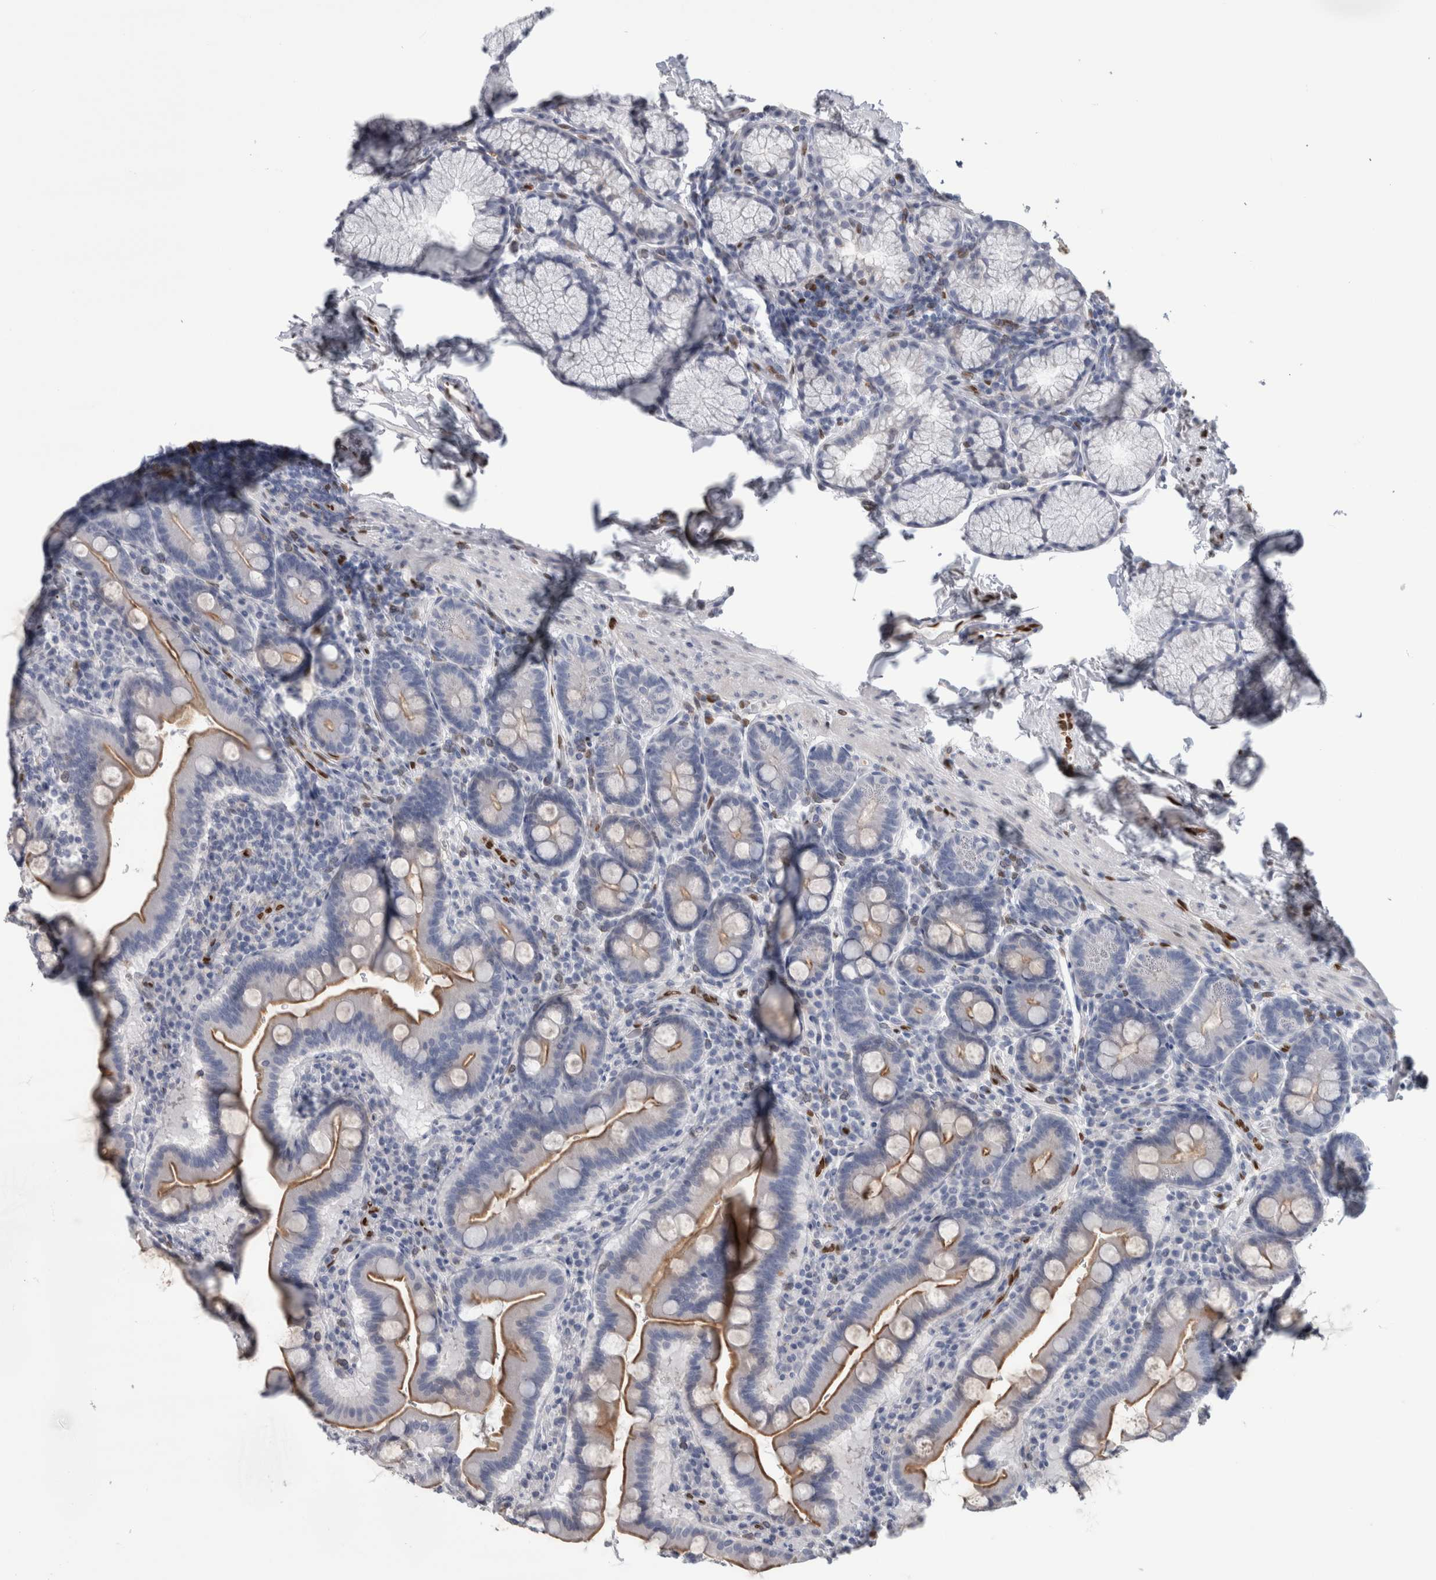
{"staining": {"intensity": "moderate", "quantity": ">75%", "location": "cytoplasmic/membranous"}, "tissue": "duodenum", "cell_type": "Glandular cells", "image_type": "normal", "snomed": [{"axis": "morphology", "description": "Normal tissue, NOS"}, {"axis": "morphology", "description": "Adenocarcinoma, NOS"}, {"axis": "topography", "description": "Pancreas"}, {"axis": "topography", "description": "Duodenum"}], "caption": "A medium amount of moderate cytoplasmic/membranous expression is appreciated in about >75% of glandular cells in benign duodenum. The staining was performed using DAB, with brown indicating positive protein expression. Nuclei are stained blue with hematoxylin.", "gene": "IL33", "patient": {"sex": "male", "age": 50}}